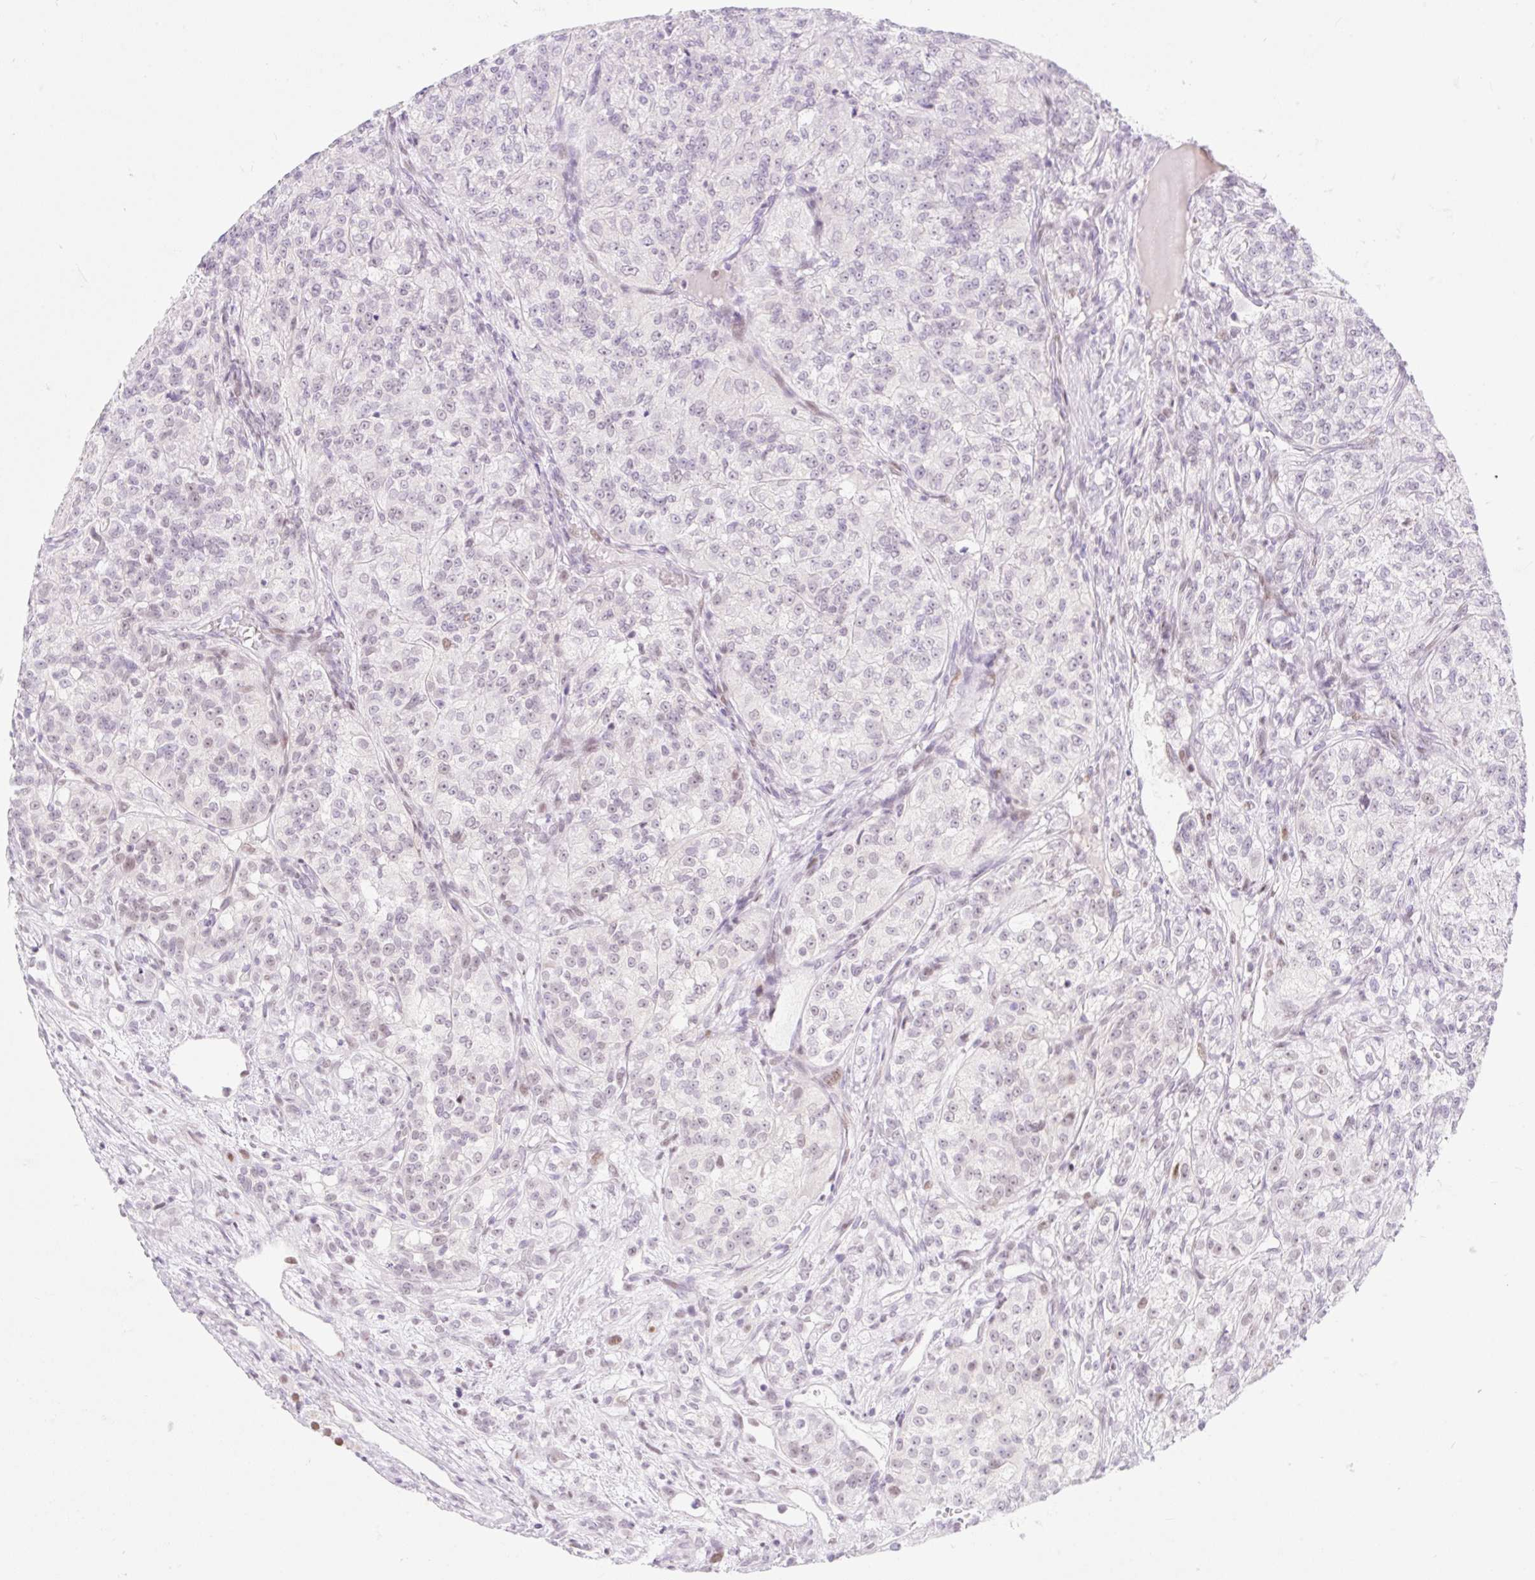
{"staining": {"intensity": "negative", "quantity": "none", "location": "none"}, "tissue": "renal cancer", "cell_type": "Tumor cells", "image_type": "cancer", "snomed": [{"axis": "morphology", "description": "Adenocarcinoma, NOS"}, {"axis": "topography", "description": "Kidney"}], "caption": "There is no significant expression in tumor cells of renal cancer.", "gene": "H2BW1", "patient": {"sex": "female", "age": 63}}